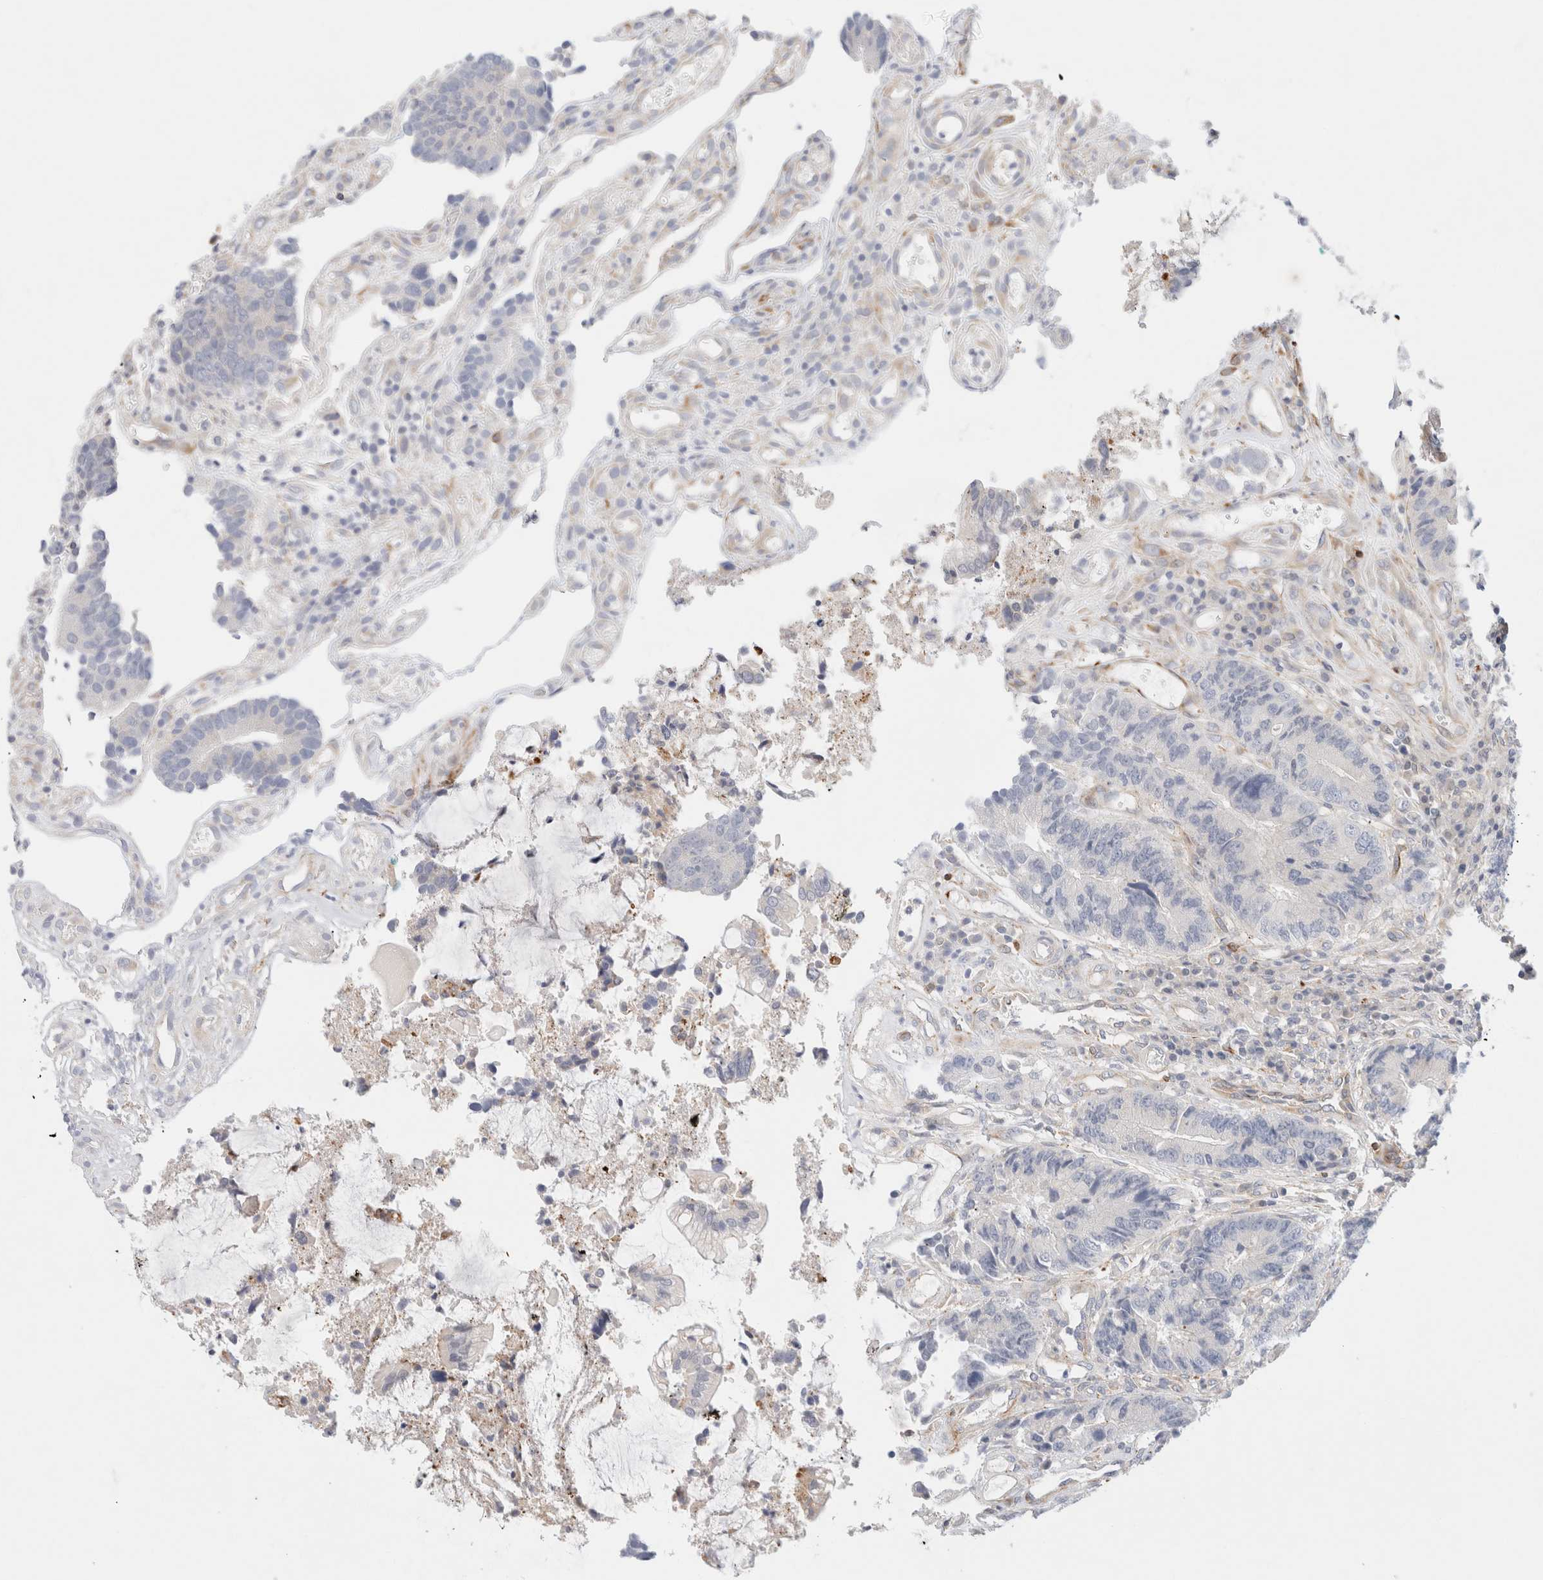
{"staining": {"intensity": "negative", "quantity": "none", "location": "none"}, "tissue": "colorectal cancer", "cell_type": "Tumor cells", "image_type": "cancer", "snomed": [{"axis": "morphology", "description": "Adenocarcinoma, NOS"}, {"axis": "topography", "description": "Rectum"}], "caption": "High power microscopy histopathology image of an immunohistochemistry micrograph of colorectal adenocarcinoma, revealing no significant positivity in tumor cells.", "gene": "SLC25A48", "patient": {"sex": "male", "age": 84}}